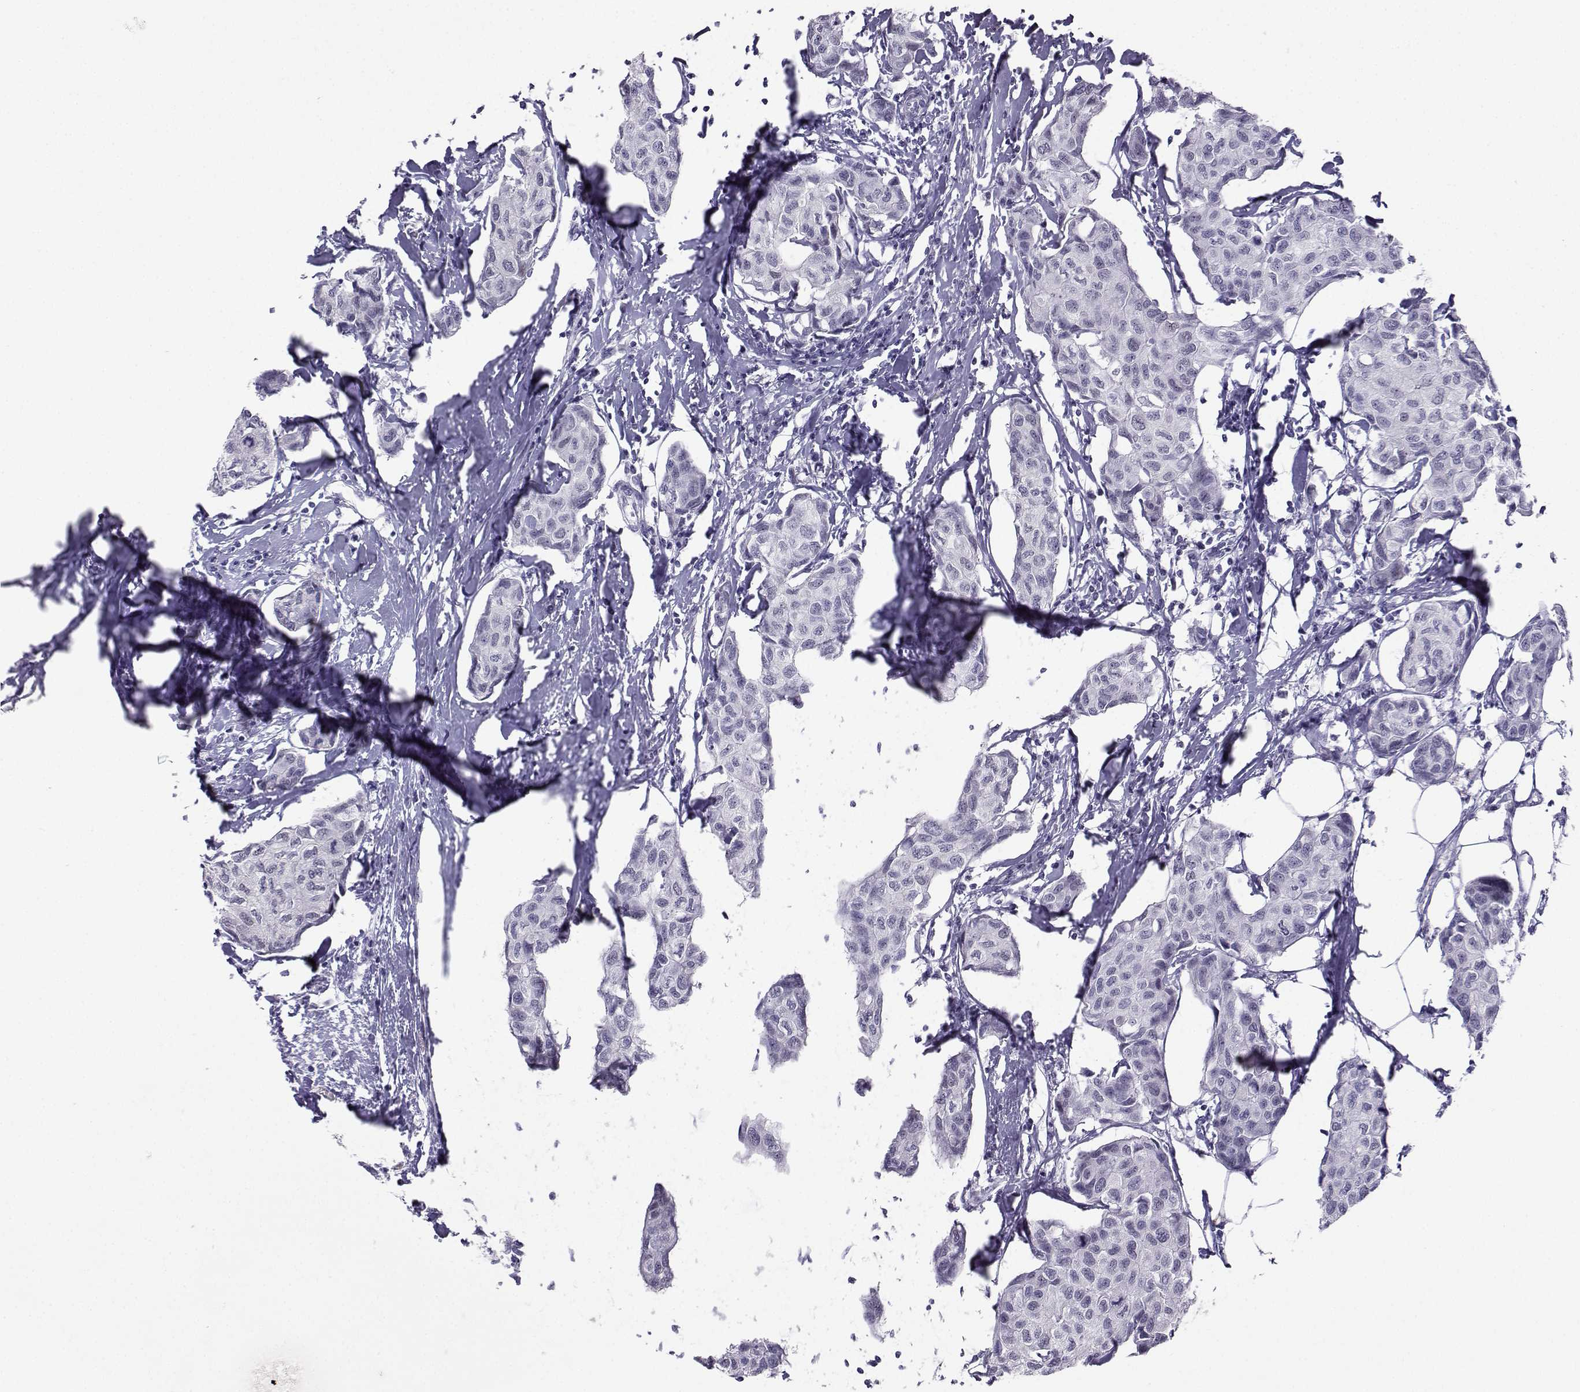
{"staining": {"intensity": "negative", "quantity": "none", "location": "none"}, "tissue": "breast cancer", "cell_type": "Tumor cells", "image_type": "cancer", "snomed": [{"axis": "morphology", "description": "Duct carcinoma"}, {"axis": "topography", "description": "Breast"}], "caption": "Immunohistochemistry (IHC) of breast cancer exhibits no positivity in tumor cells.", "gene": "TEDC2", "patient": {"sex": "female", "age": 80}}